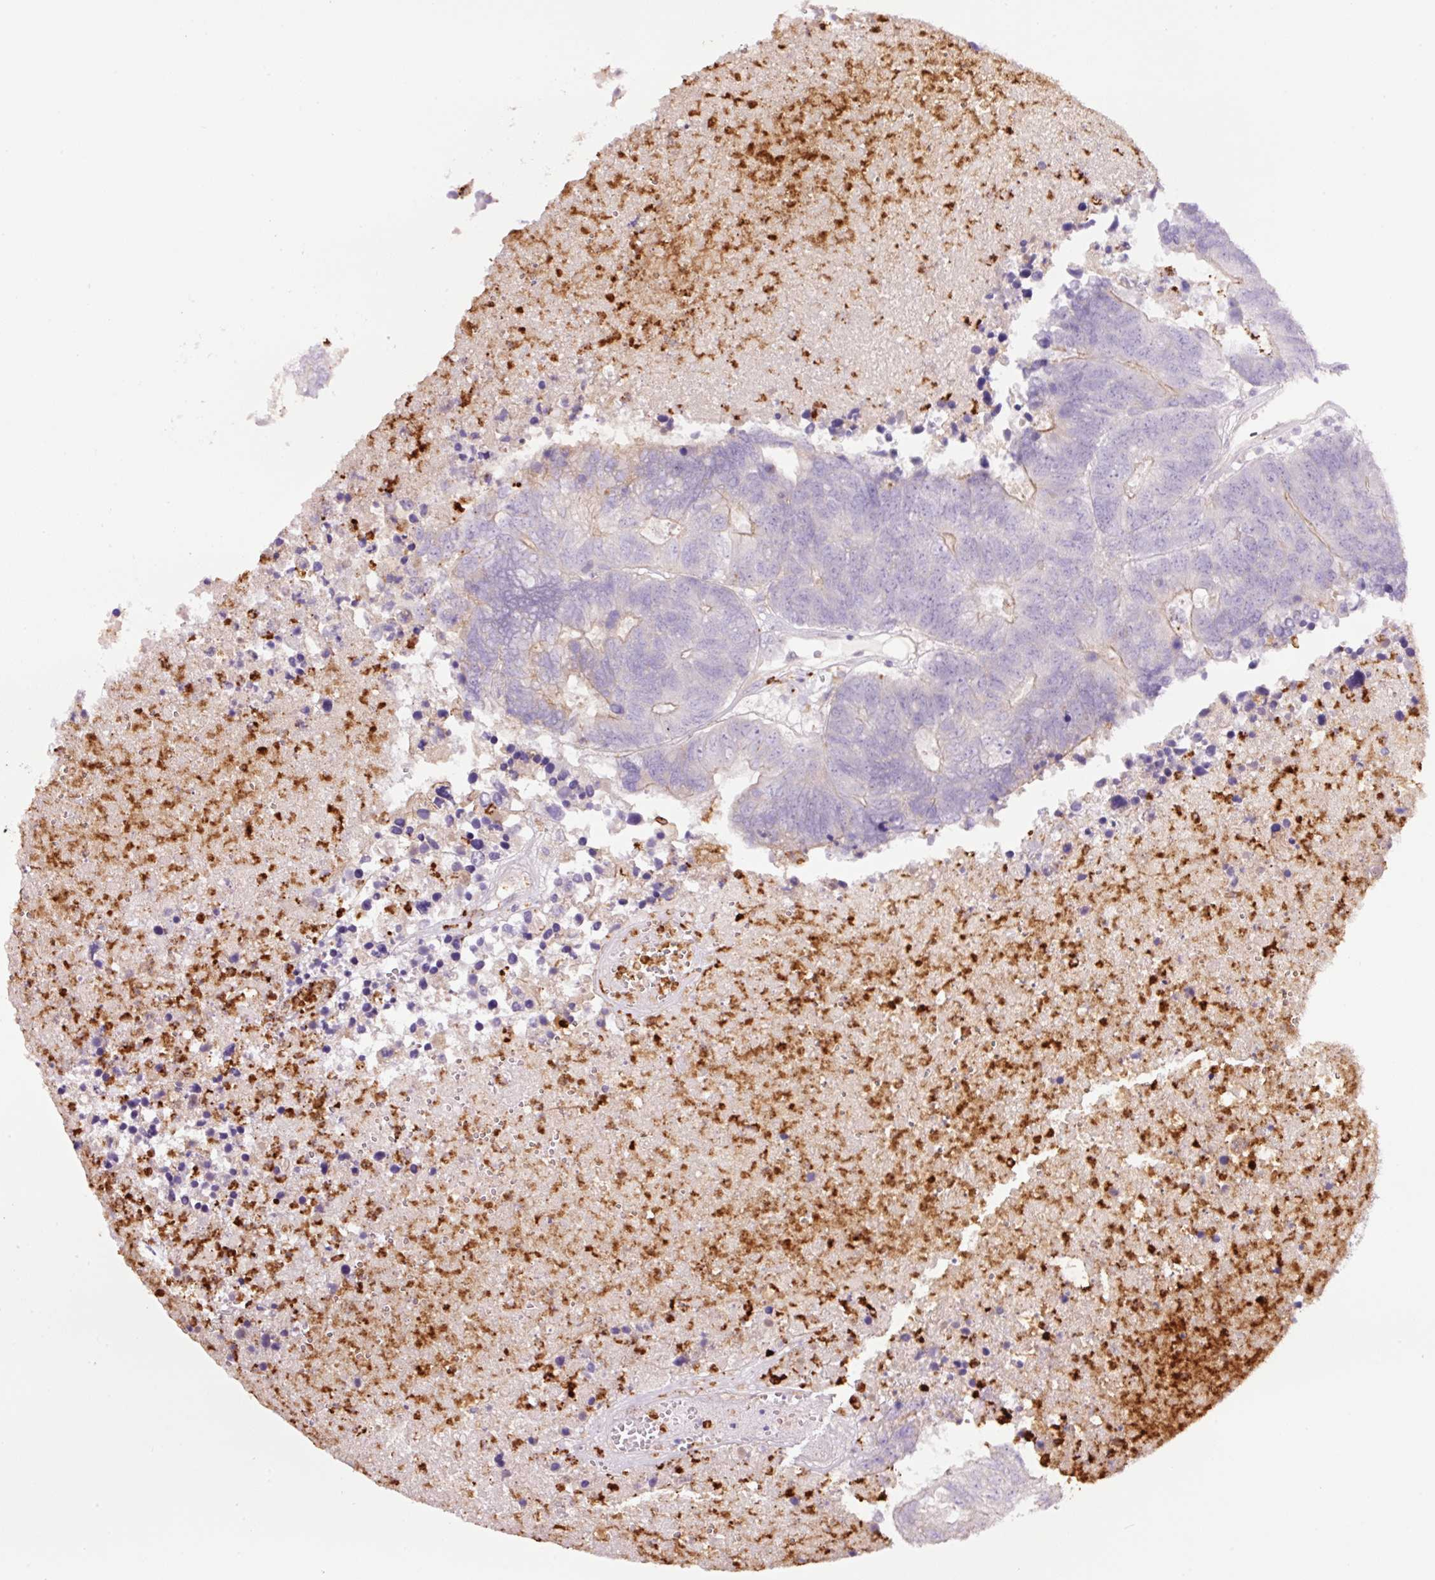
{"staining": {"intensity": "weak", "quantity": "<25%", "location": "cytoplasmic/membranous"}, "tissue": "colorectal cancer", "cell_type": "Tumor cells", "image_type": "cancer", "snomed": [{"axis": "morphology", "description": "Adenocarcinoma, NOS"}, {"axis": "topography", "description": "Colon"}], "caption": "A photomicrograph of human adenocarcinoma (colorectal) is negative for staining in tumor cells.", "gene": "SH2D6", "patient": {"sex": "female", "age": 48}}